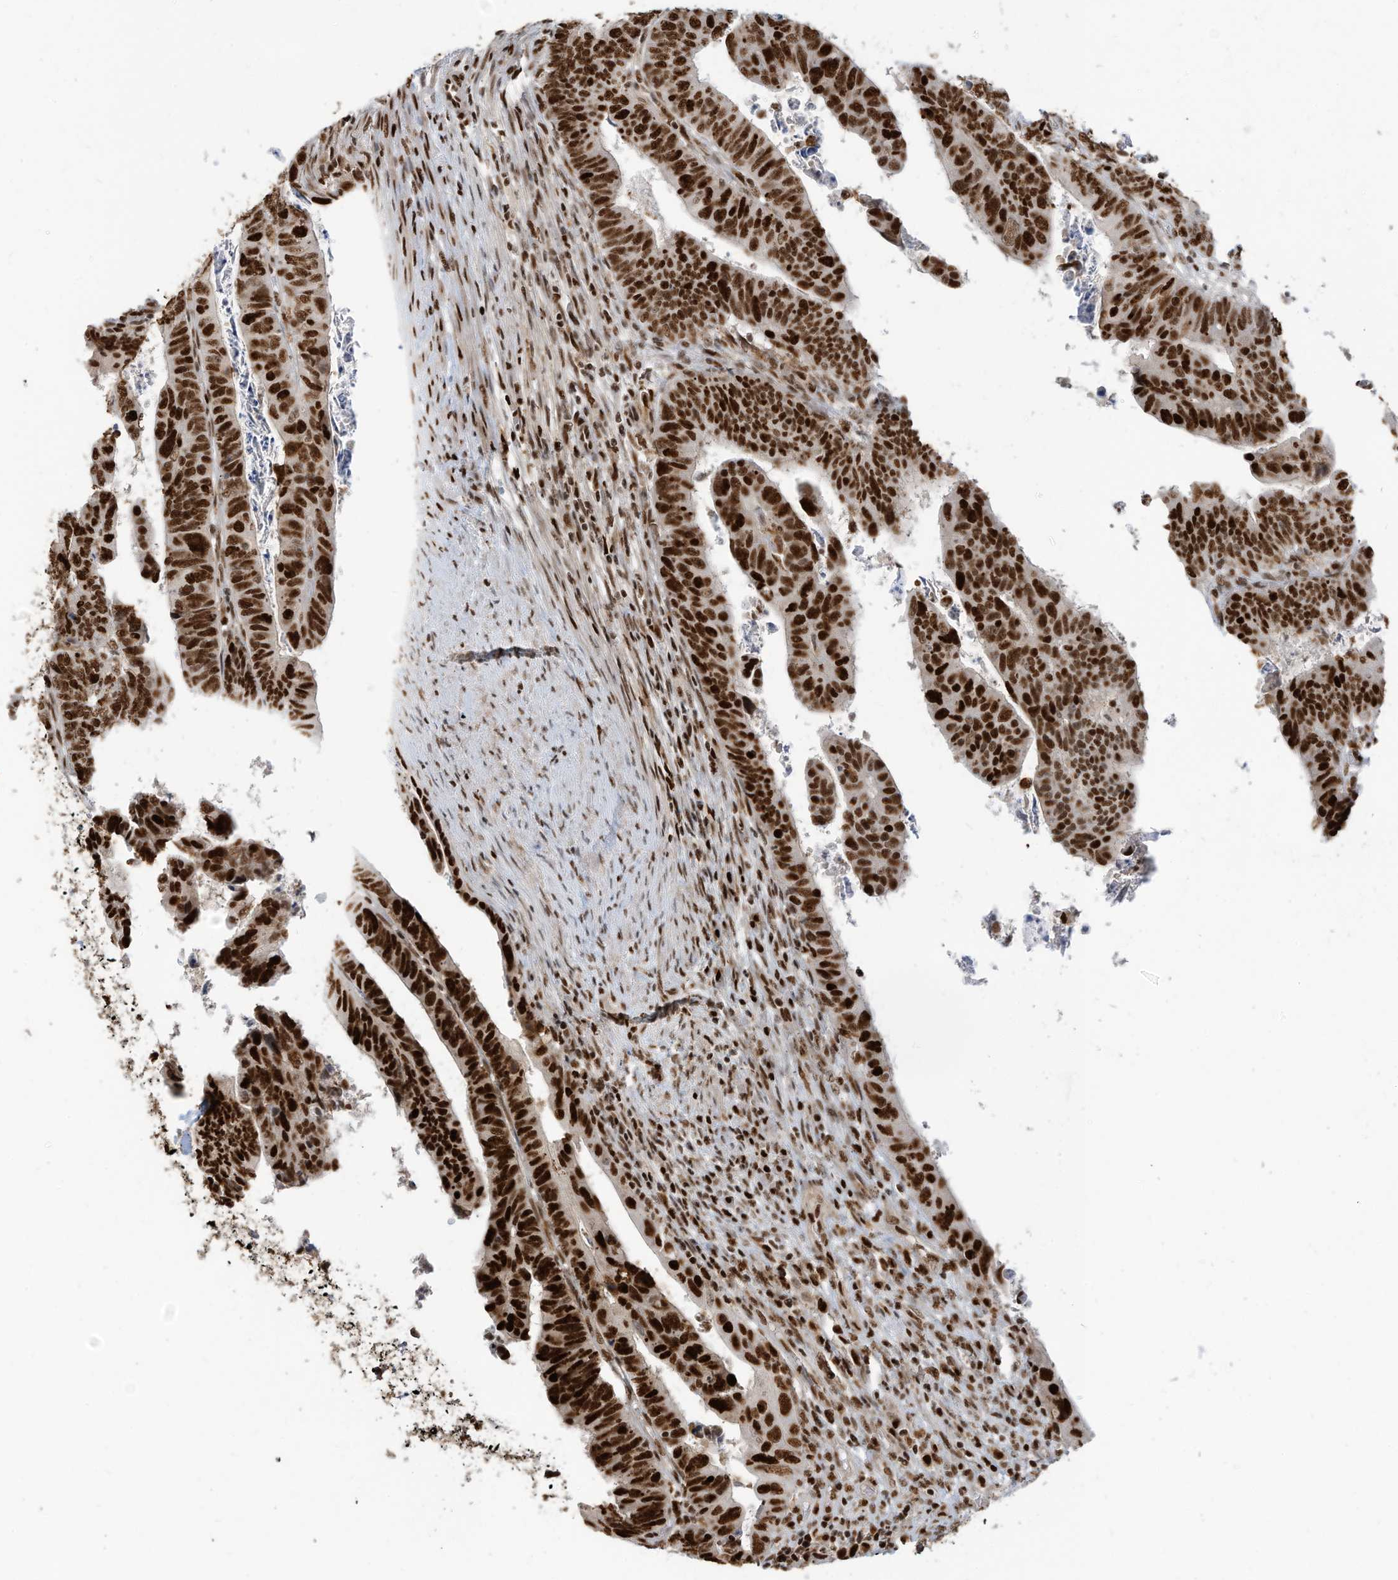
{"staining": {"intensity": "strong", "quantity": ">75%", "location": "nuclear"}, "tissue": "colorectal cancer", "cell_type": "Tumor cells", "image_type": "cancer", "snomed": [{"axis": "morphology", "description": "Normal tissue, NOS"}, {"axis": "morphology", "description": "Adenocarcinoma, NOS"}, {"axis": "topography", "description": "Rectum"}], "caption": "Immunohistochemical staining of human colorectal cancer (adenocarcinoma) reveals strong nuclear protein expression in approximately >75% of tumor cells.", "gene": "SAMD15", "patient": {"sex": "female", "age": 65}}